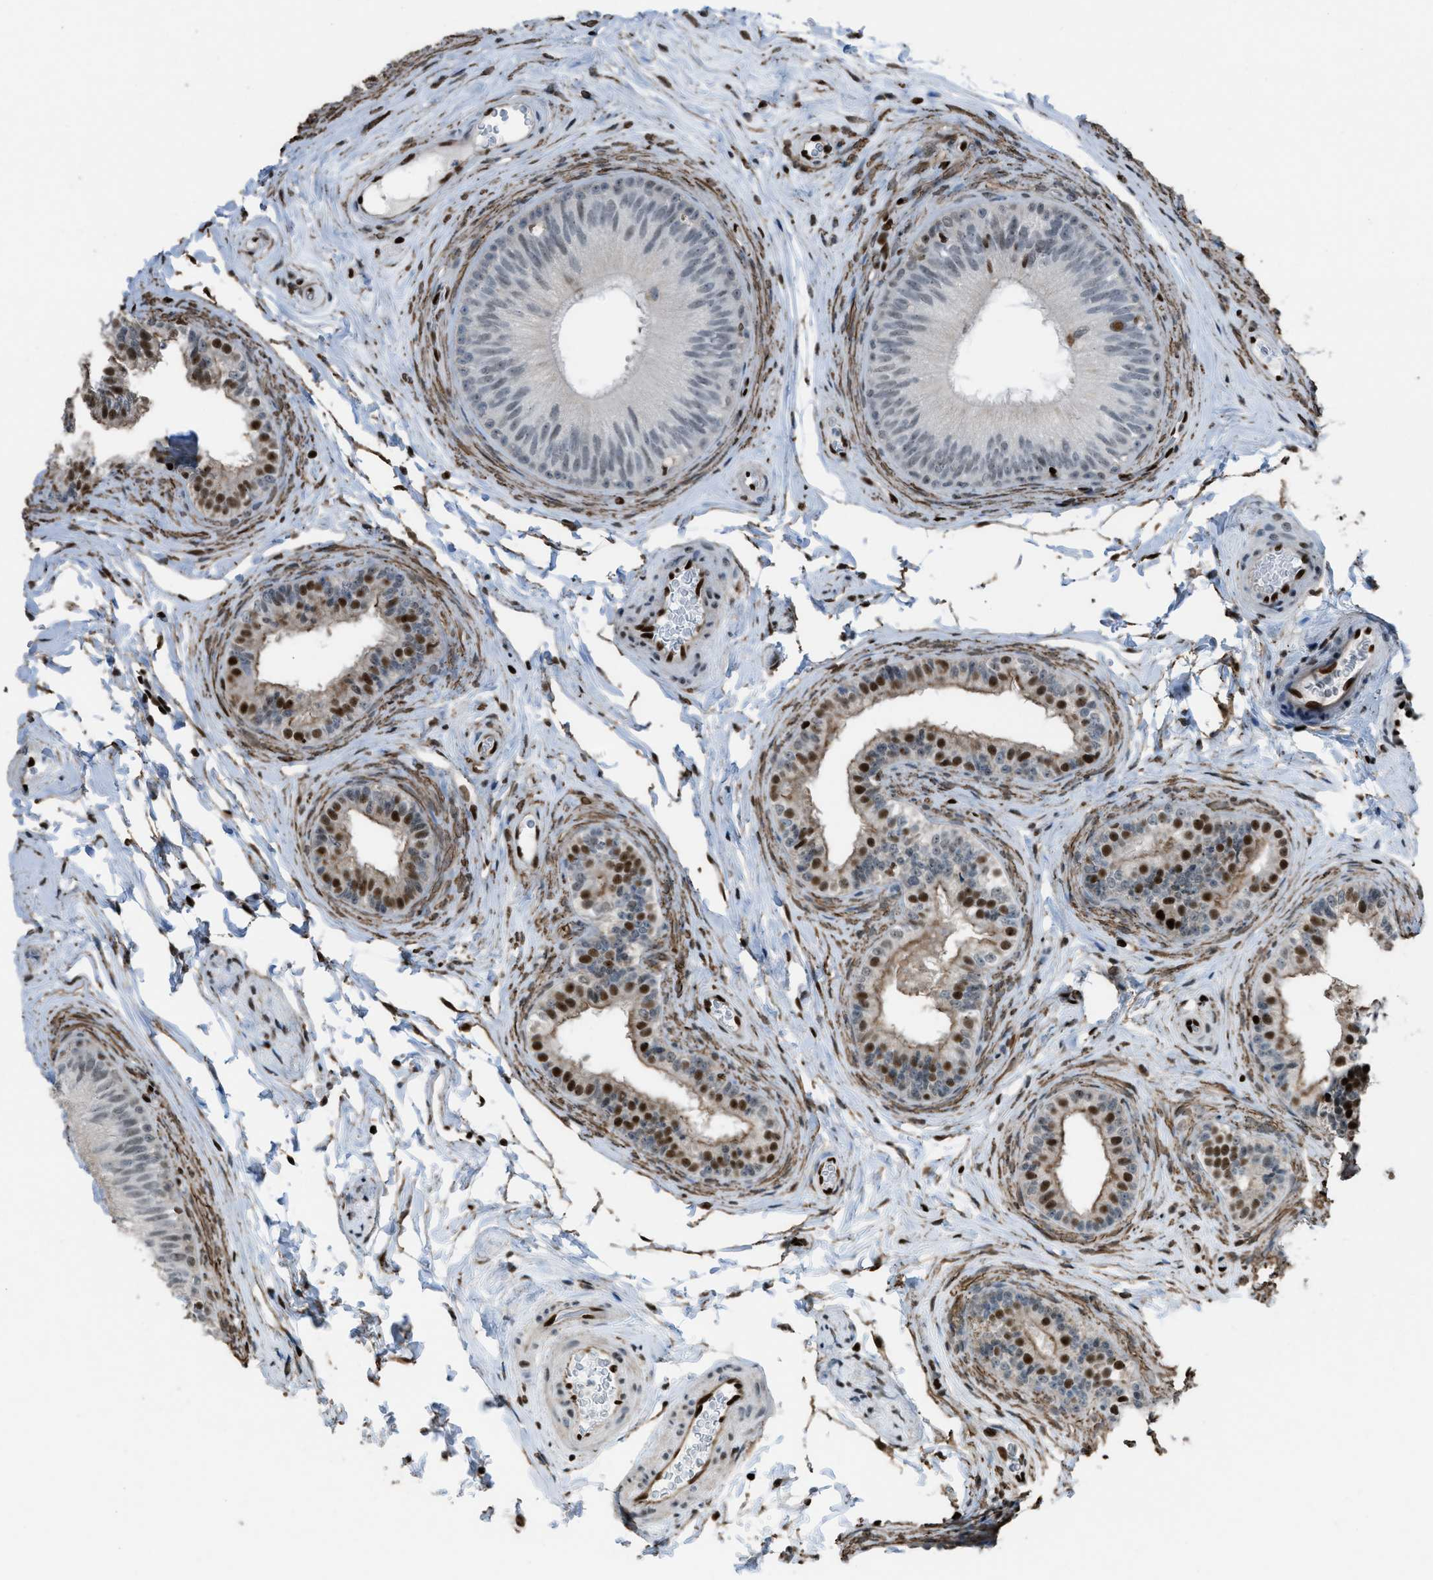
{"staining": {"intensity": "moderate", "quantity": ">75%", "location": "nuclear"}, "tissue": "epididymis", "cell_type": "Glandular cells", "image_type": "normal", "snomed": [{"axis": "morphology", "description": "Normal tissue, NOS"}, {"axis": "topography", "description": "Testis"}, {"axis": "topography", "description": "Epididymis"}], "caption": "Immunohistochemical staining of benign human epididymis demonstrates >75% levels of moderate nuclear protein positivity in about >75% of glandular cells. (Brightfield microscopy of DAB IHC at high magnification).", "gene": "SLFN5", "patient": {"sex": "male", "age": 36}}